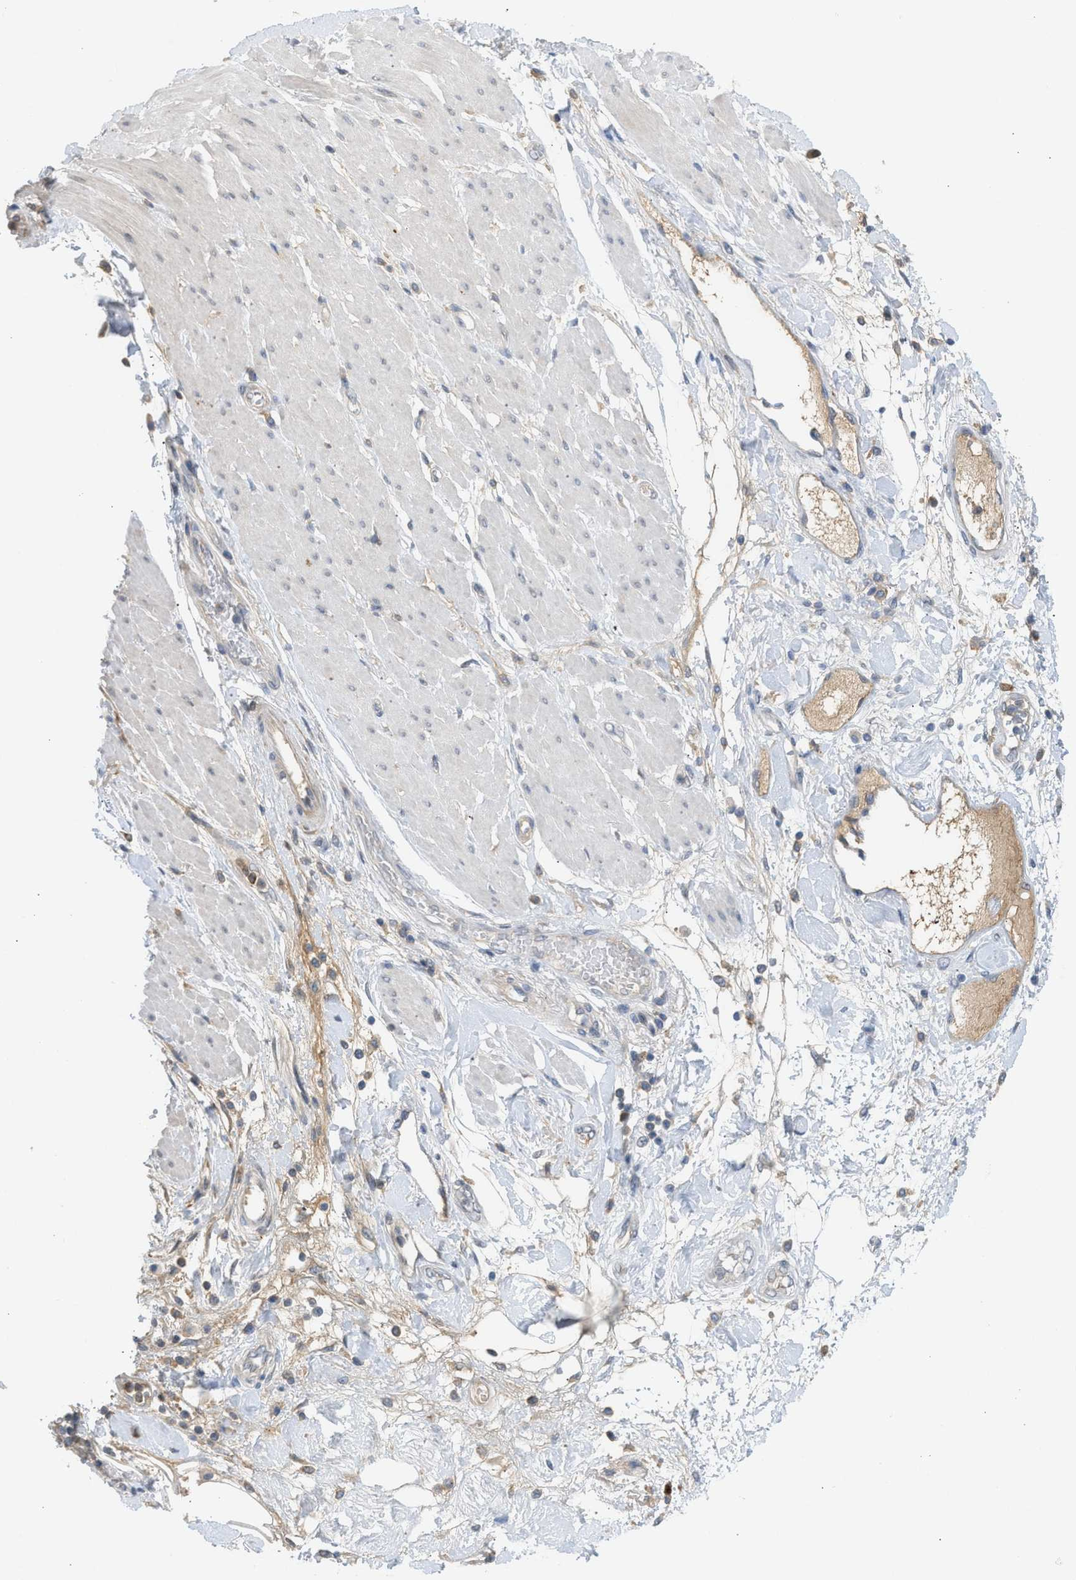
{"staining": {"intensity": "strong", "quantity": "<25%", "location": "cytoplasmic/membranous"}, "tissue": "adipose tissue", "cell_type": "Adipocytes", "image_type": "normal", "snomed": [{"axis": "morphology", "description": "Normal tissue, NOS"}, {"axis": "morphology", "description": "Adenocarcinoma, NOS"}, {"axis": "topography", "description": "Duodenum"}, {"axis": "topography", "description": "Peripheral nerve tissue"}], "caption": "A medium amount of strong cytoplasmic/membranous staining is identified in about <25% of adipocytes in normal adipose tissue.", "gene": "RHBDF2", "patient": {"sex": "female", "age": 60}}